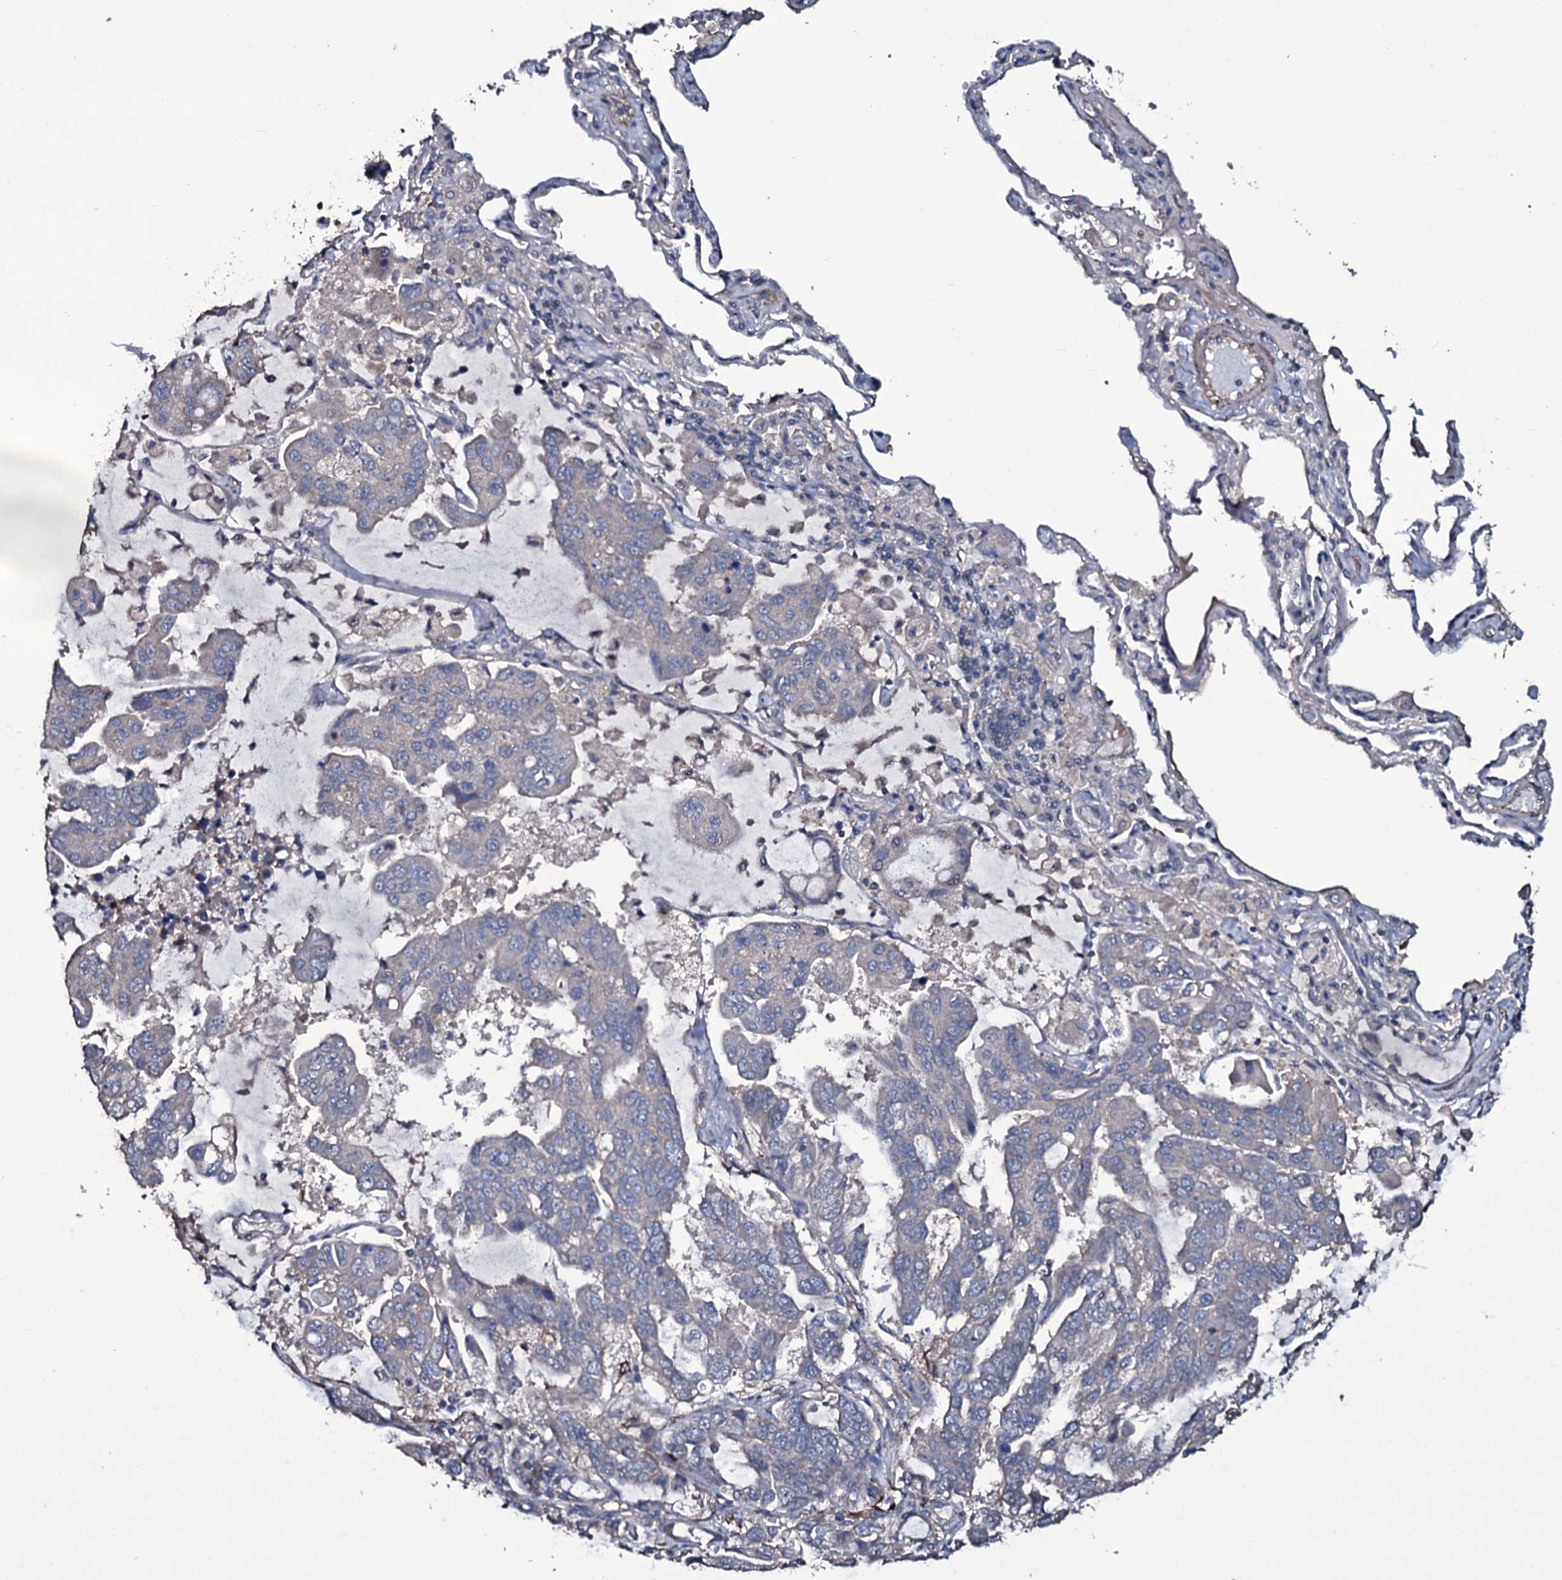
{"staining": {"intensity": "negative", "quantity": "none", "location": "none"}, "tissue": "lung cancer", "cell_type": "Tumor cells", "image_type": "cancer", "snomed": [{"axis": "morphology", "description": "Adenocarcinoma, NOS"}, {"axis": "topography", "description": "Lung"}], "caption": "High power microscopy micrograph of an immunohistochemistry image of adenocarcinoma (lung), revealing no significant expression in tumor cells.", "gene": "WIPF3", "patient": {"sex": "male", "age": 64}}